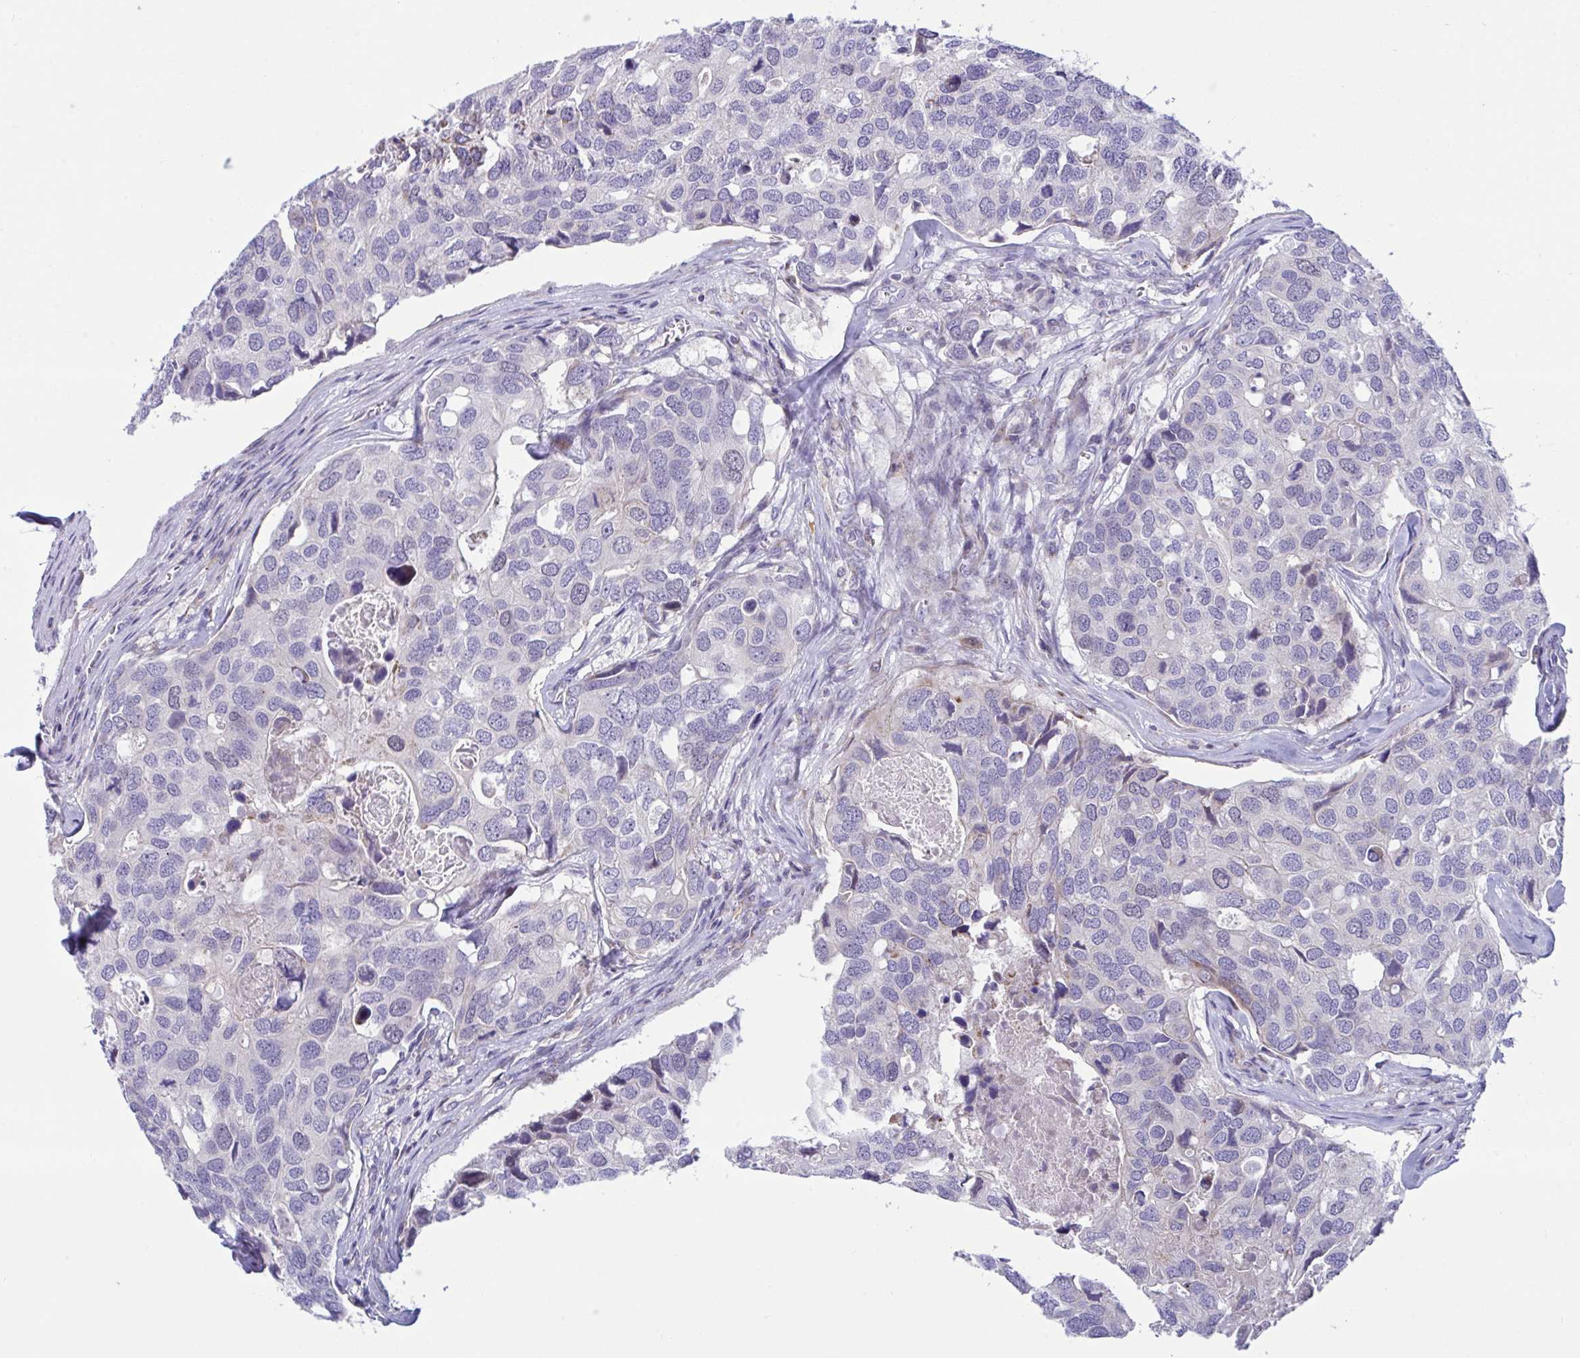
{"staining": {"intensity": "negative", "quantity": "none", "location": "none"}, "tissue": "breast cancer", "cell_type": "Tumor cells", "image_type": "cancer", "snomed": [{"axis": "morphology", "description": "Duct carcinoma"}, {"axis": "topography", "description": "Breast"}], "caption": "Immunohistochemical staining of infiltrating ductal carcinoma (breast) displays no significant positivity in tumor cells.", "gene": "DTX3", "patient": {"sex": "female", "age": 83}}